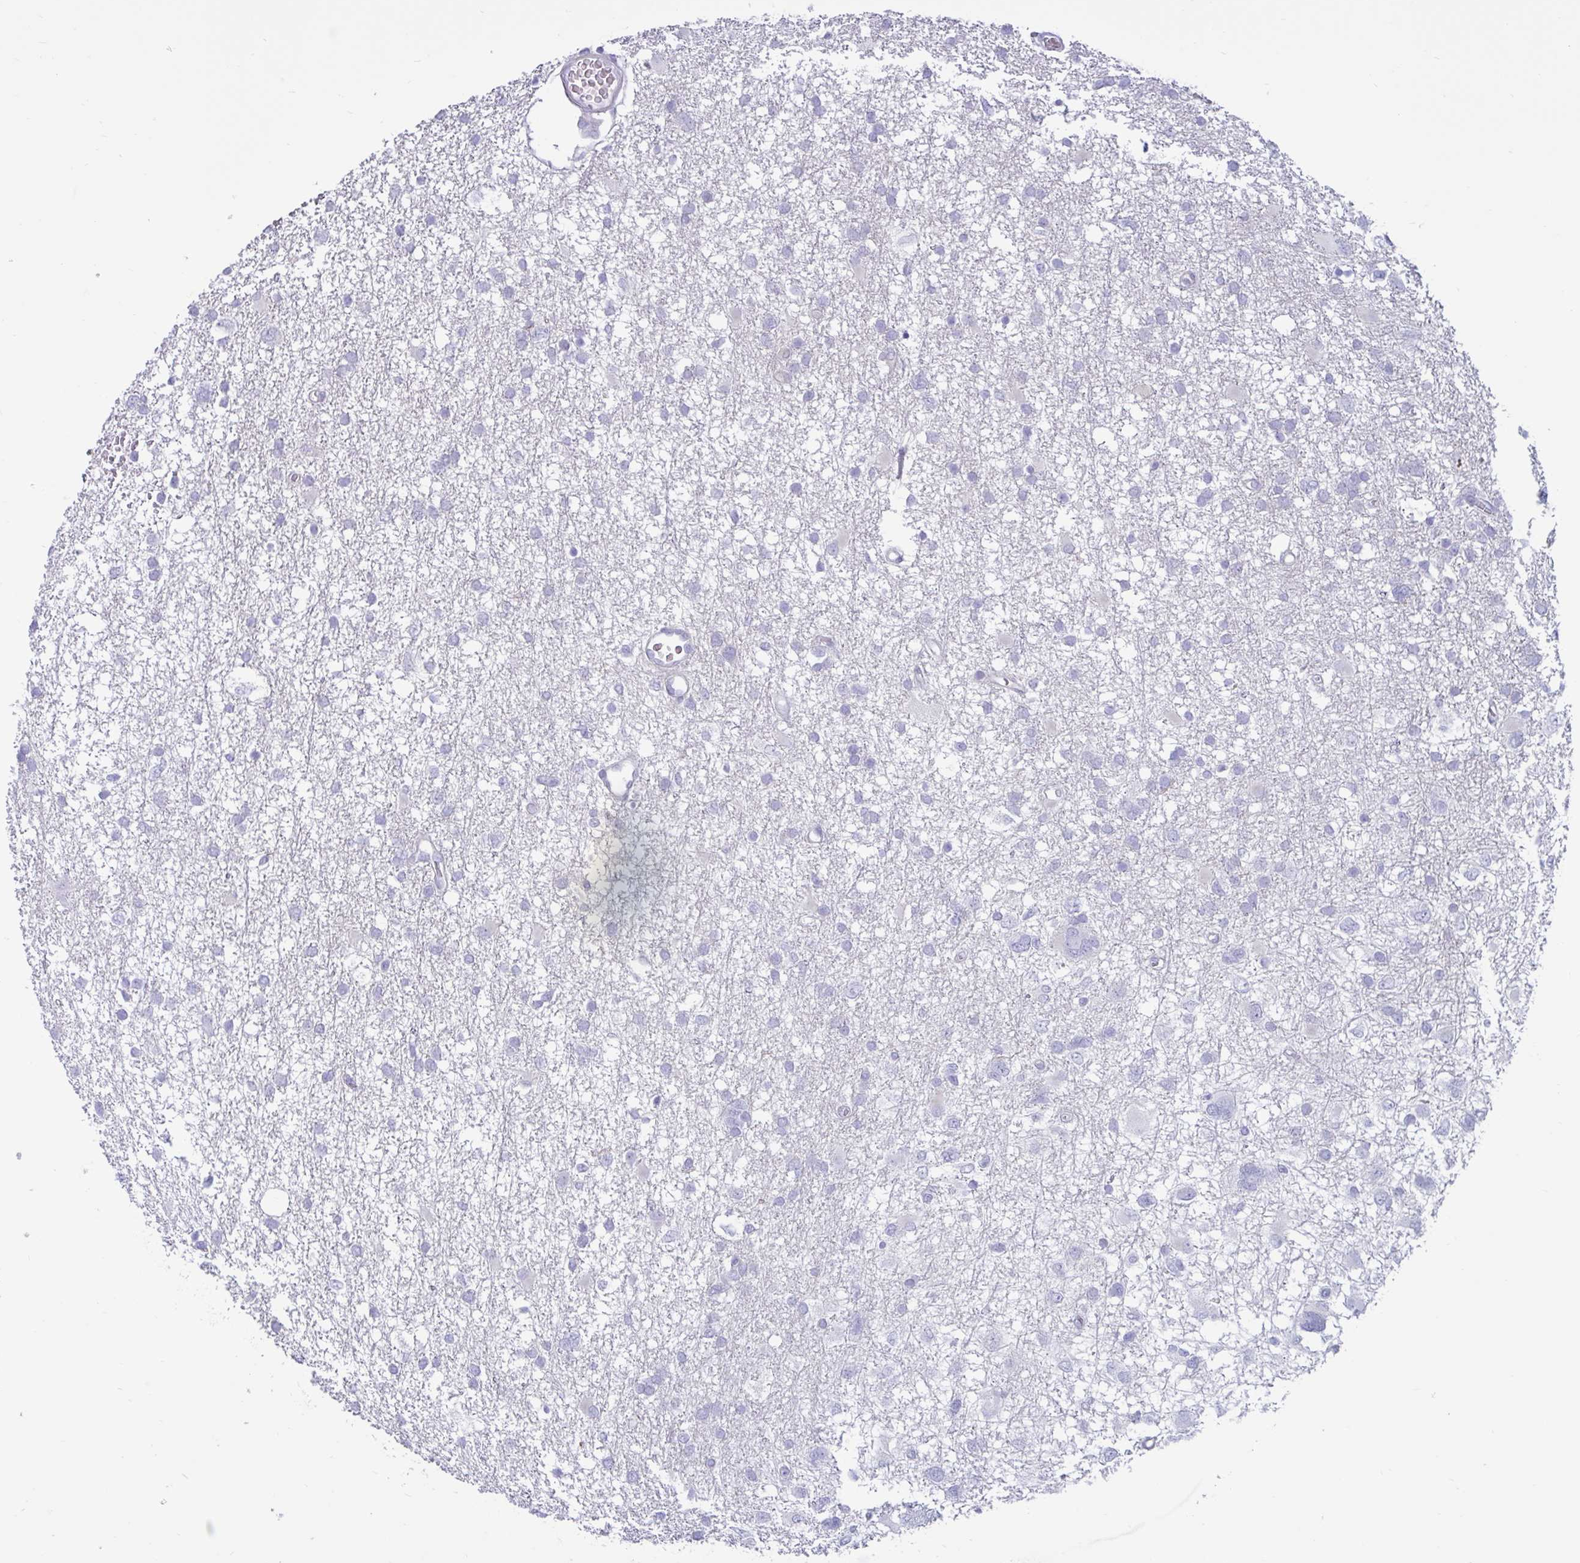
{"staining": {"intensity": "negative", "quantity": "none", "location": "none"}, "tissue": "glioma", "cell_type": "Tumor cells", "image_type": "cancer", "snomed": [{"axis": "morphology", "description": "Glioma, malignant, High grade"}, {"axis": "topography", "description": "Brain"}], "caption": "High power microscopy image of an immunohistochemistry image of malignant glioma (high-grade), revealing no significant staining in tumor cells.", "gene": "FAM219B", "patient": {"sex": "male", "age": 61}}